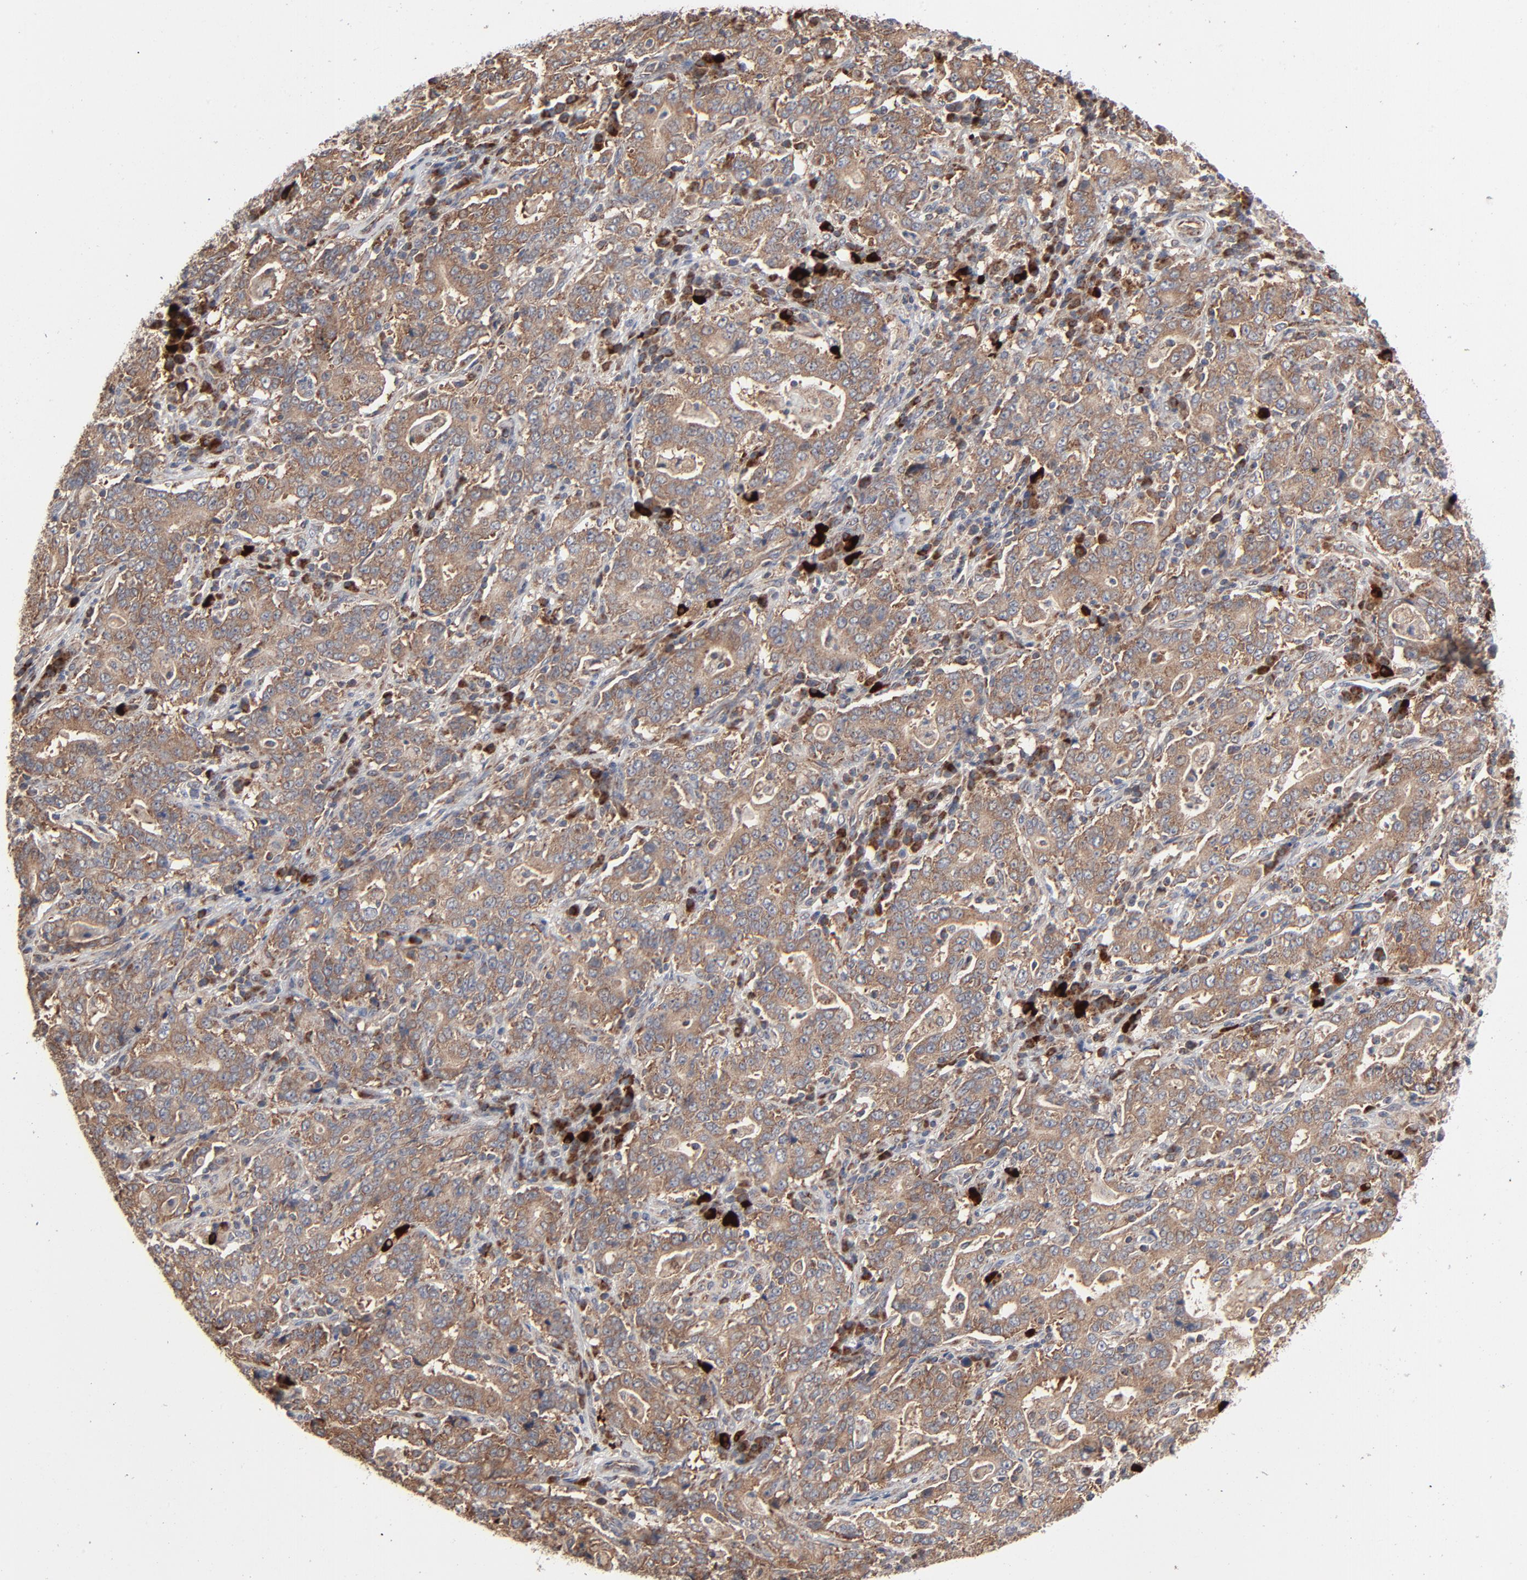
{"staining": {"intensity": "moderate", "quantity": ">75%", "location": "cytoplasmic/membranous"}, "tissue": "stomach cancer", "cell_type": "Tumor cells", "image_type": "cancer", "snomed": [{"axis": "morphology", "description": "Normal tissue, NOS"}, {"axis": "morphology", "description": "Adenocarcinoma, NOS"}, {"axis": "topography", "description": "Stomach, upper"}, {"axis": "topography", "description": "Stomach"}], "caption": "Brown immunohistochemical staining in human stomach adenocarcinoma exhibits moderate cytoplasmic/membranous positivity in approximately >75% of tumor cells. The staining is performed using DAB brown chromogen to label protein expression. The nuclei are counter-stained blue using hematoxylin.", "gene": "ABLIM3", "patient": {"sex": "male", "age": 59}}